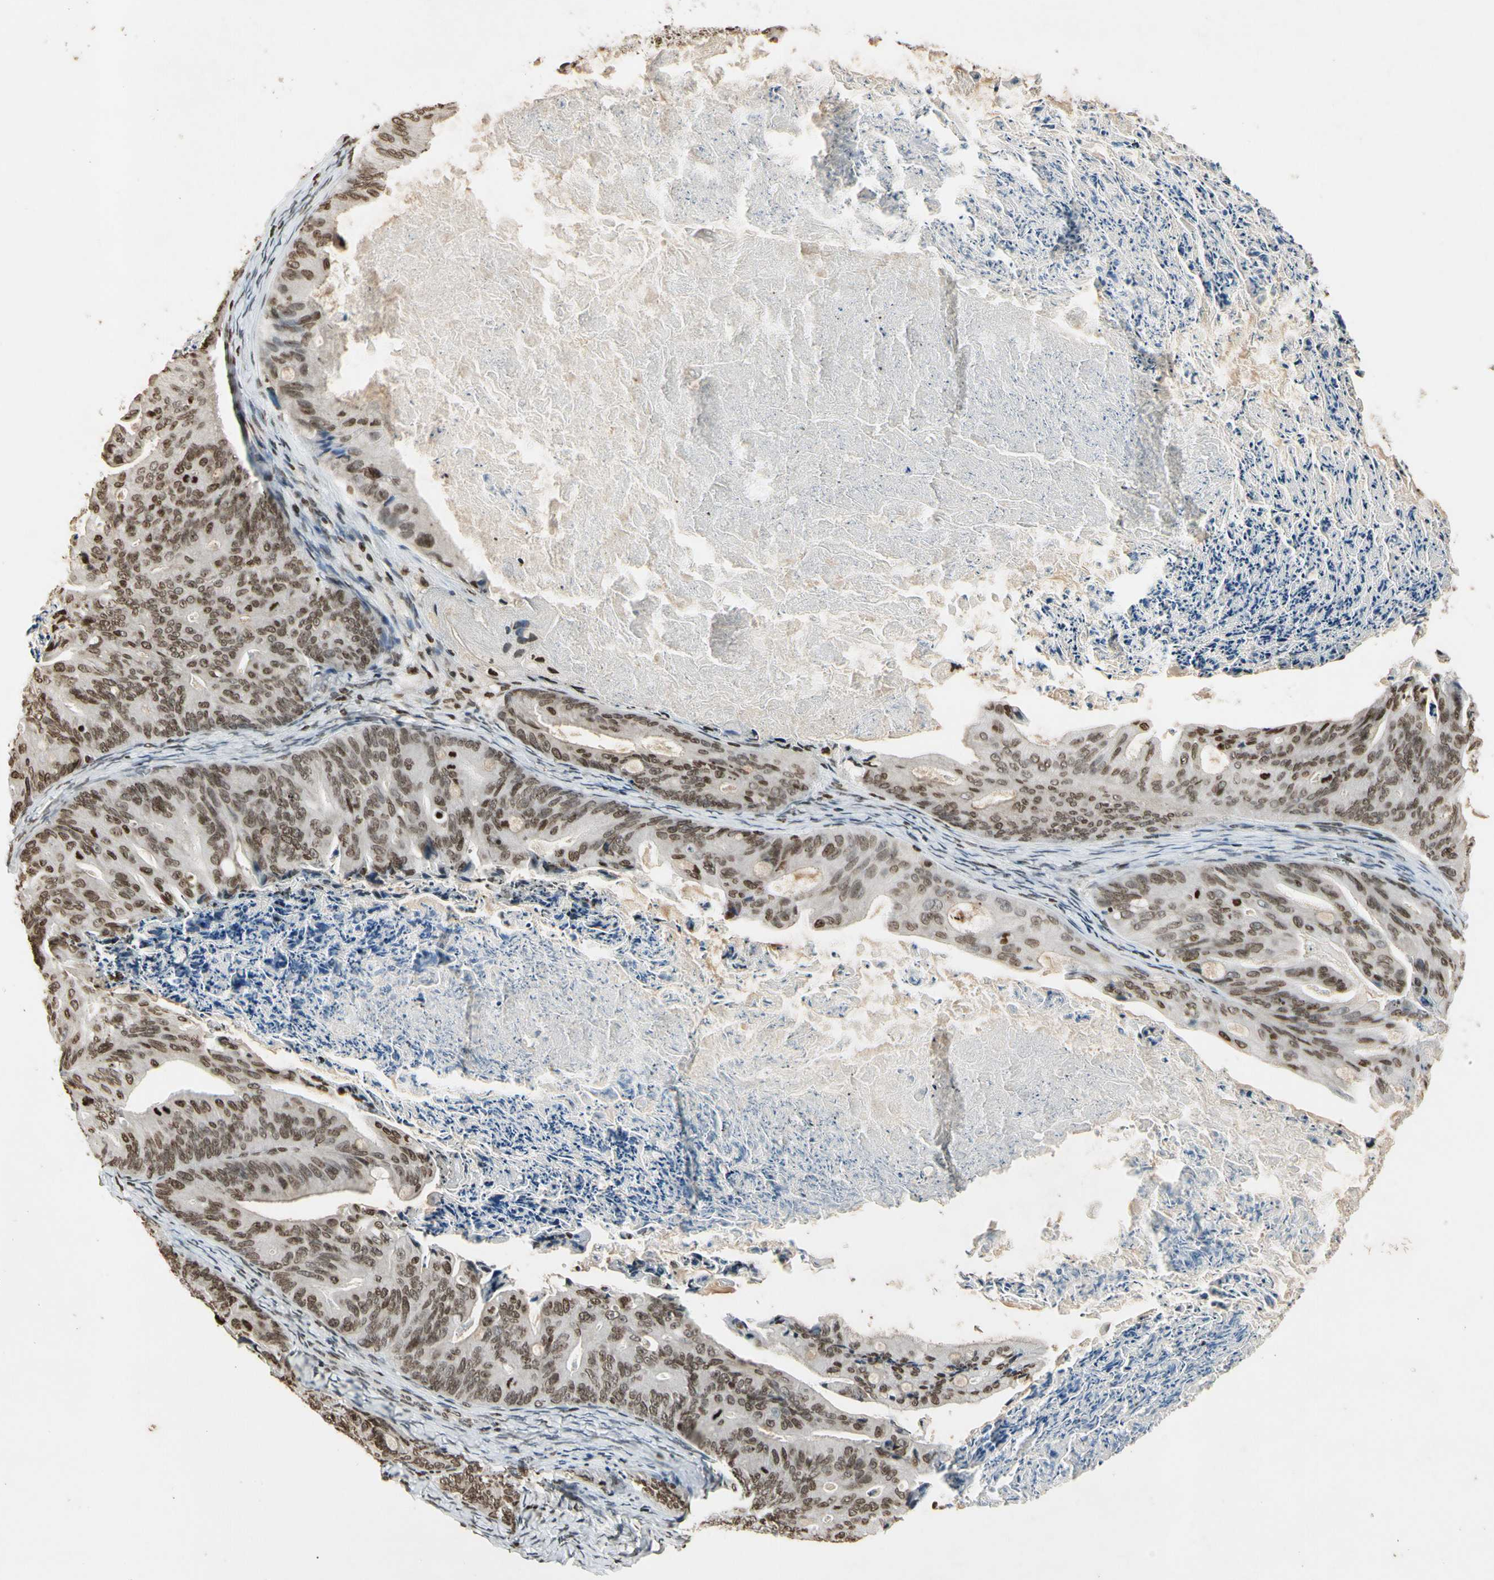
{"staining": {"intensity": "moderate", "quantity": ">75%", "location": "nuclear"}, "tissue": "ovarian cancer", "cell_type": "Tumor cells", "image_type": "cancer", "snomed": [{"axis": "morphology", "description": "Cystadenocarcinoma, mucinous, NOS"}, {"axis": "topography", "description": "Ovary"}], "caption": "Tumor cells show moderate nuclear expression in approximately >75% of cells in ovarian cancer. The staining was performed using DAB to visualize the protein expression in brown, while the nuclei were stained in blue with hematoxylin (Magnification: 20x).", "gene": "RORA", "patient": {"sex": "female", "age": 37}}